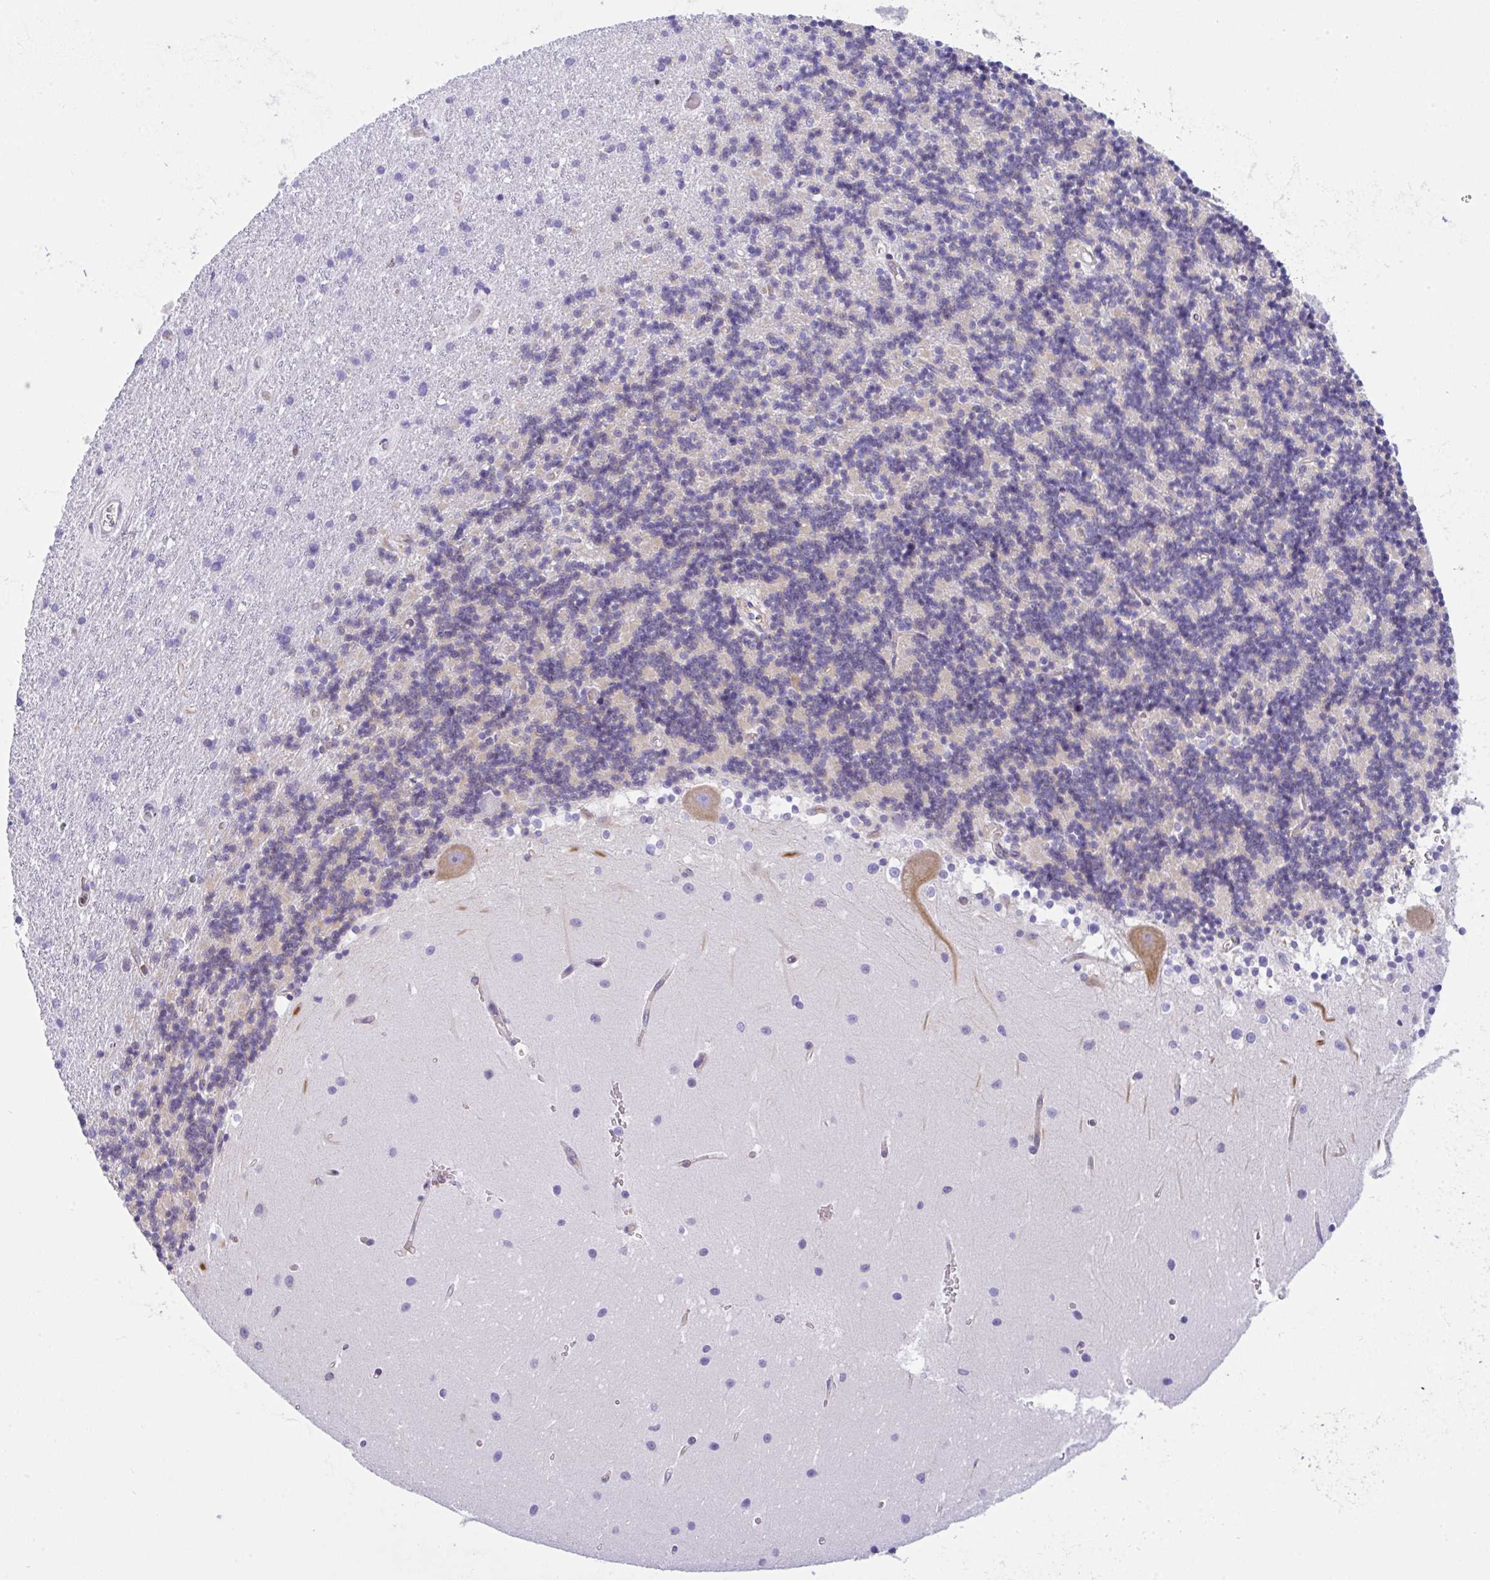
{"staining": {"intensity": "weak", "quantity": "<25%", "location": "cytoplasmic/membranous"}, "tissue": "cerebellum", "cell_type": "Cells in granular layer", "image_type": "normal", "snomed": [{"axis": "morphology", "description": "Normal tissue, NOS"}, {"axis": "topography", "description": "Cerebellum"}], "caption": "High power microscopy photomicrograph of an IHC photomicrograph of normal cerebellum, revealing no significant staining in cells in granular layer. (DAB (3,3'-diaminobenzidine) IHC with hematoxylin counter stain).", "gene": "GFPT2", "patient": {"sex": "male", "age": 54}}